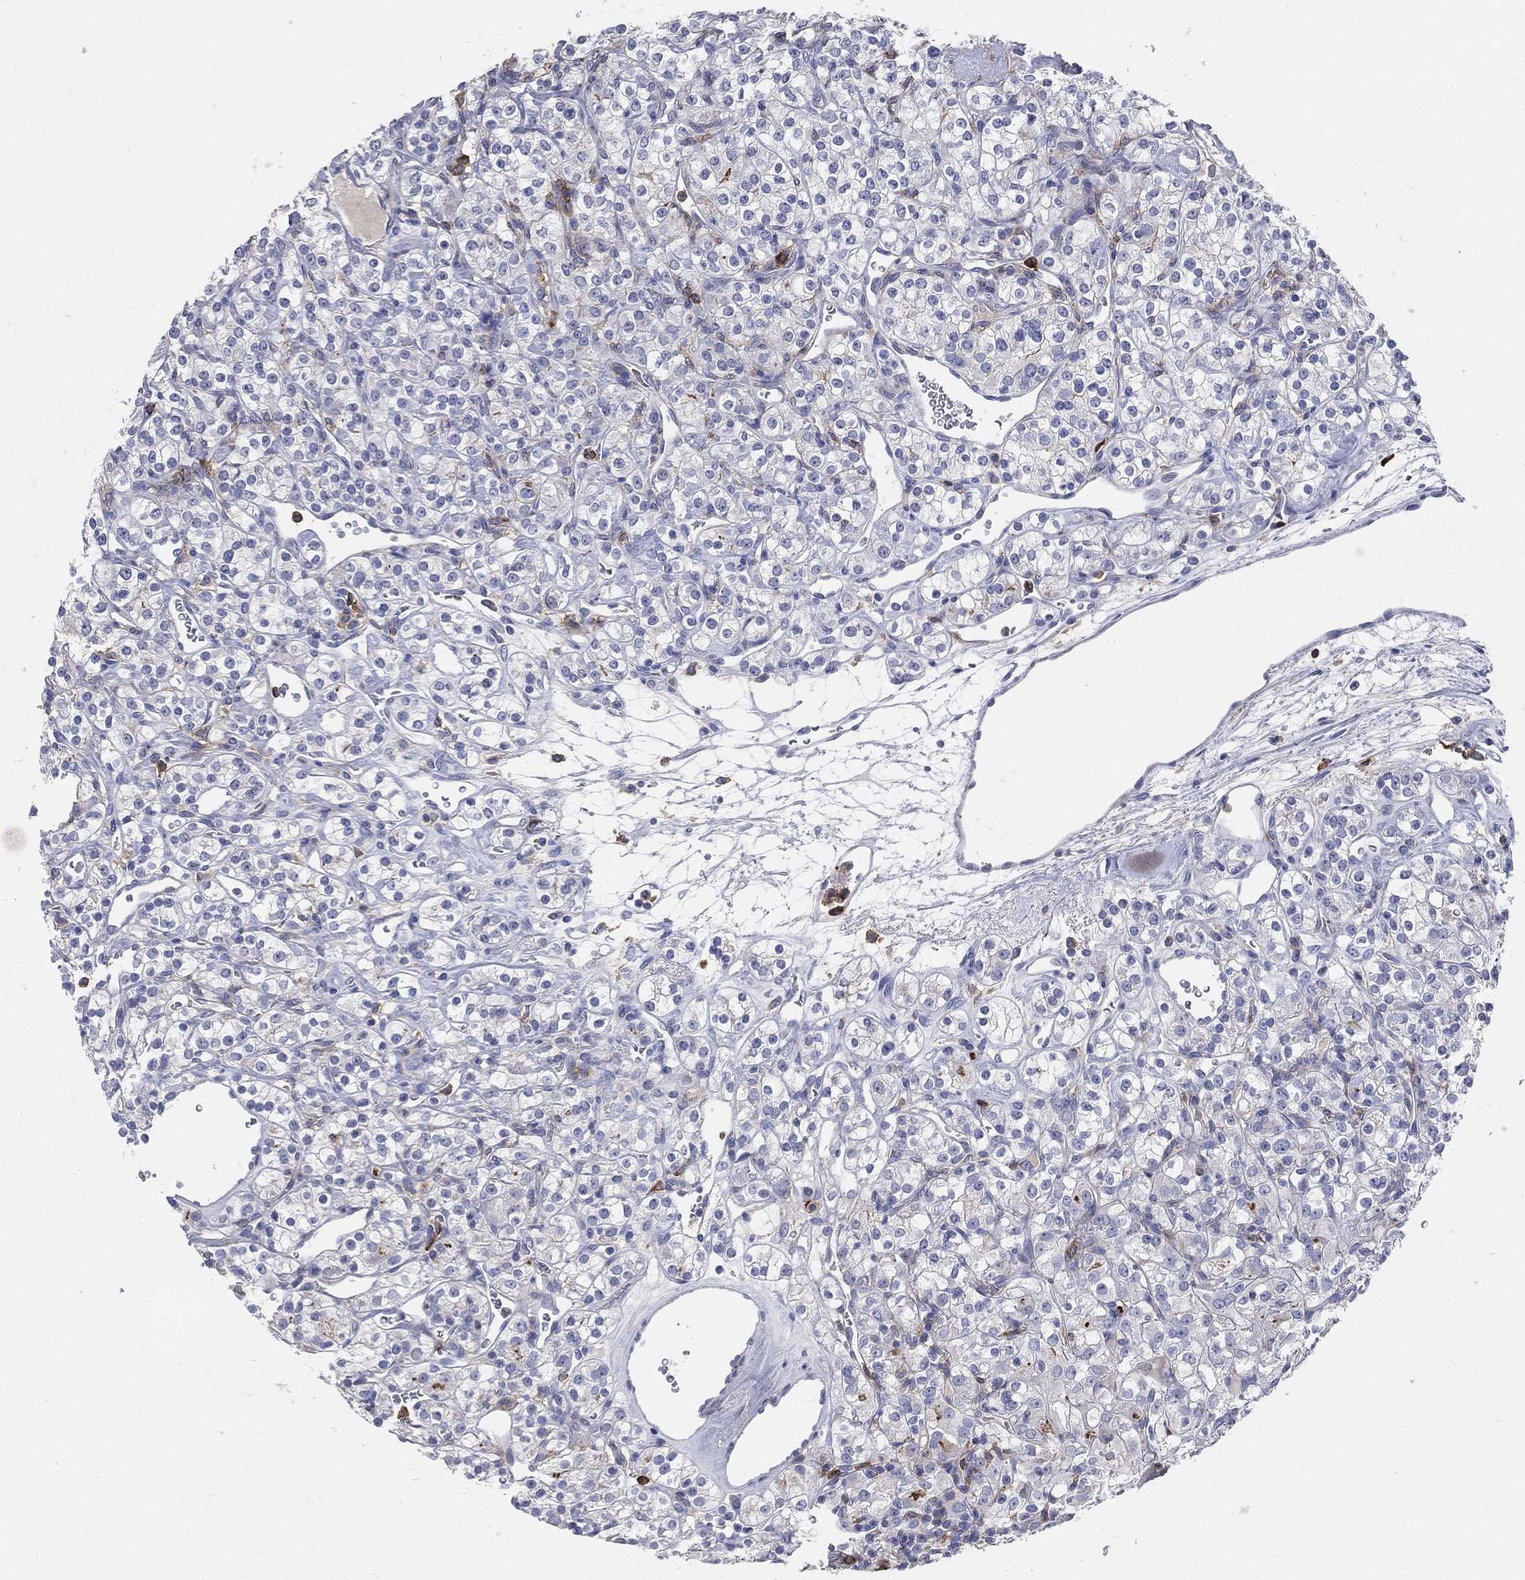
{"staining": {"intensity": "negative", "quantity": "none", "location": "none"}, "tissue": "renal cancer", "cell_type": "Tumor cells", "image_type": "cancer", "snomed": [{"axis": "morphology", "description": "Adenocarcinoma, NOS"}, {"axis": "topography", "description": "Kidney"}], "caption": "Image shows no protein positivity in tumor cells of renal cancer (adenocarcinoma) tissue.", "gene": "CD33", "patient": {"sex": "male", "age": 77}}